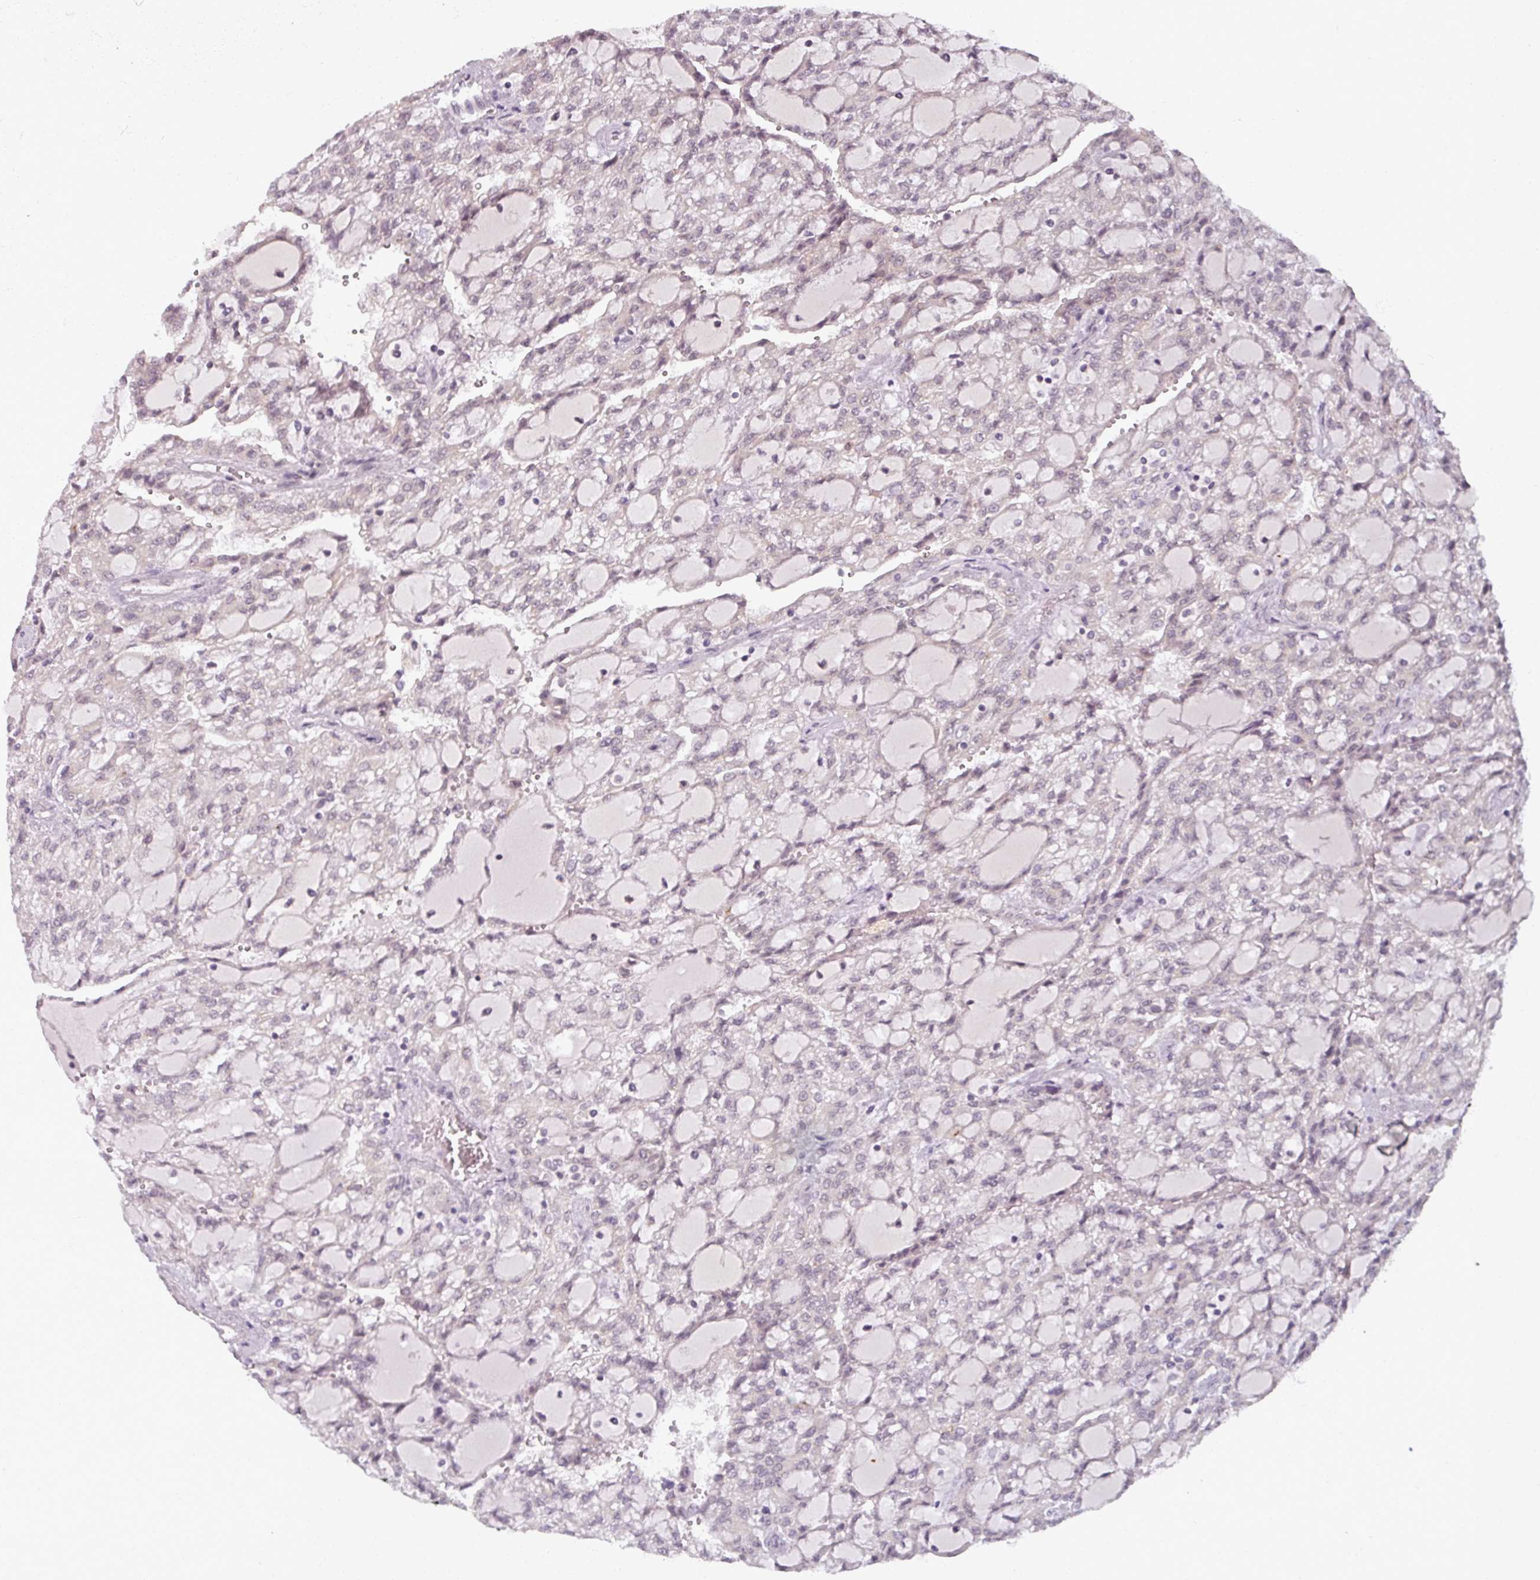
{"staining": {"intensity": "negative", "quantity": "none", "location": "none"}, "tissue": "renal cancer", "cell_type": "Tumor cells", "image_type": "cancer", "snomed": [{"axis": "morphology", "description": "Adenocarcinoma, NOS"}, {"axis": "topography", "description": "Kidney"}], "caption": "DAB (3,3'-diaminobenzidine) immunohistochemical staining of renal cancer (adenocarcinoma) reveals no significant positivity in tumor cells. (Stains: DAB immunohistochemistry with hematoxylin counter stain, Microscopy: brightfield microscopy at high magnification).", "gene": "POLR2G", "patient": {"sex": "male", "age": 63}}